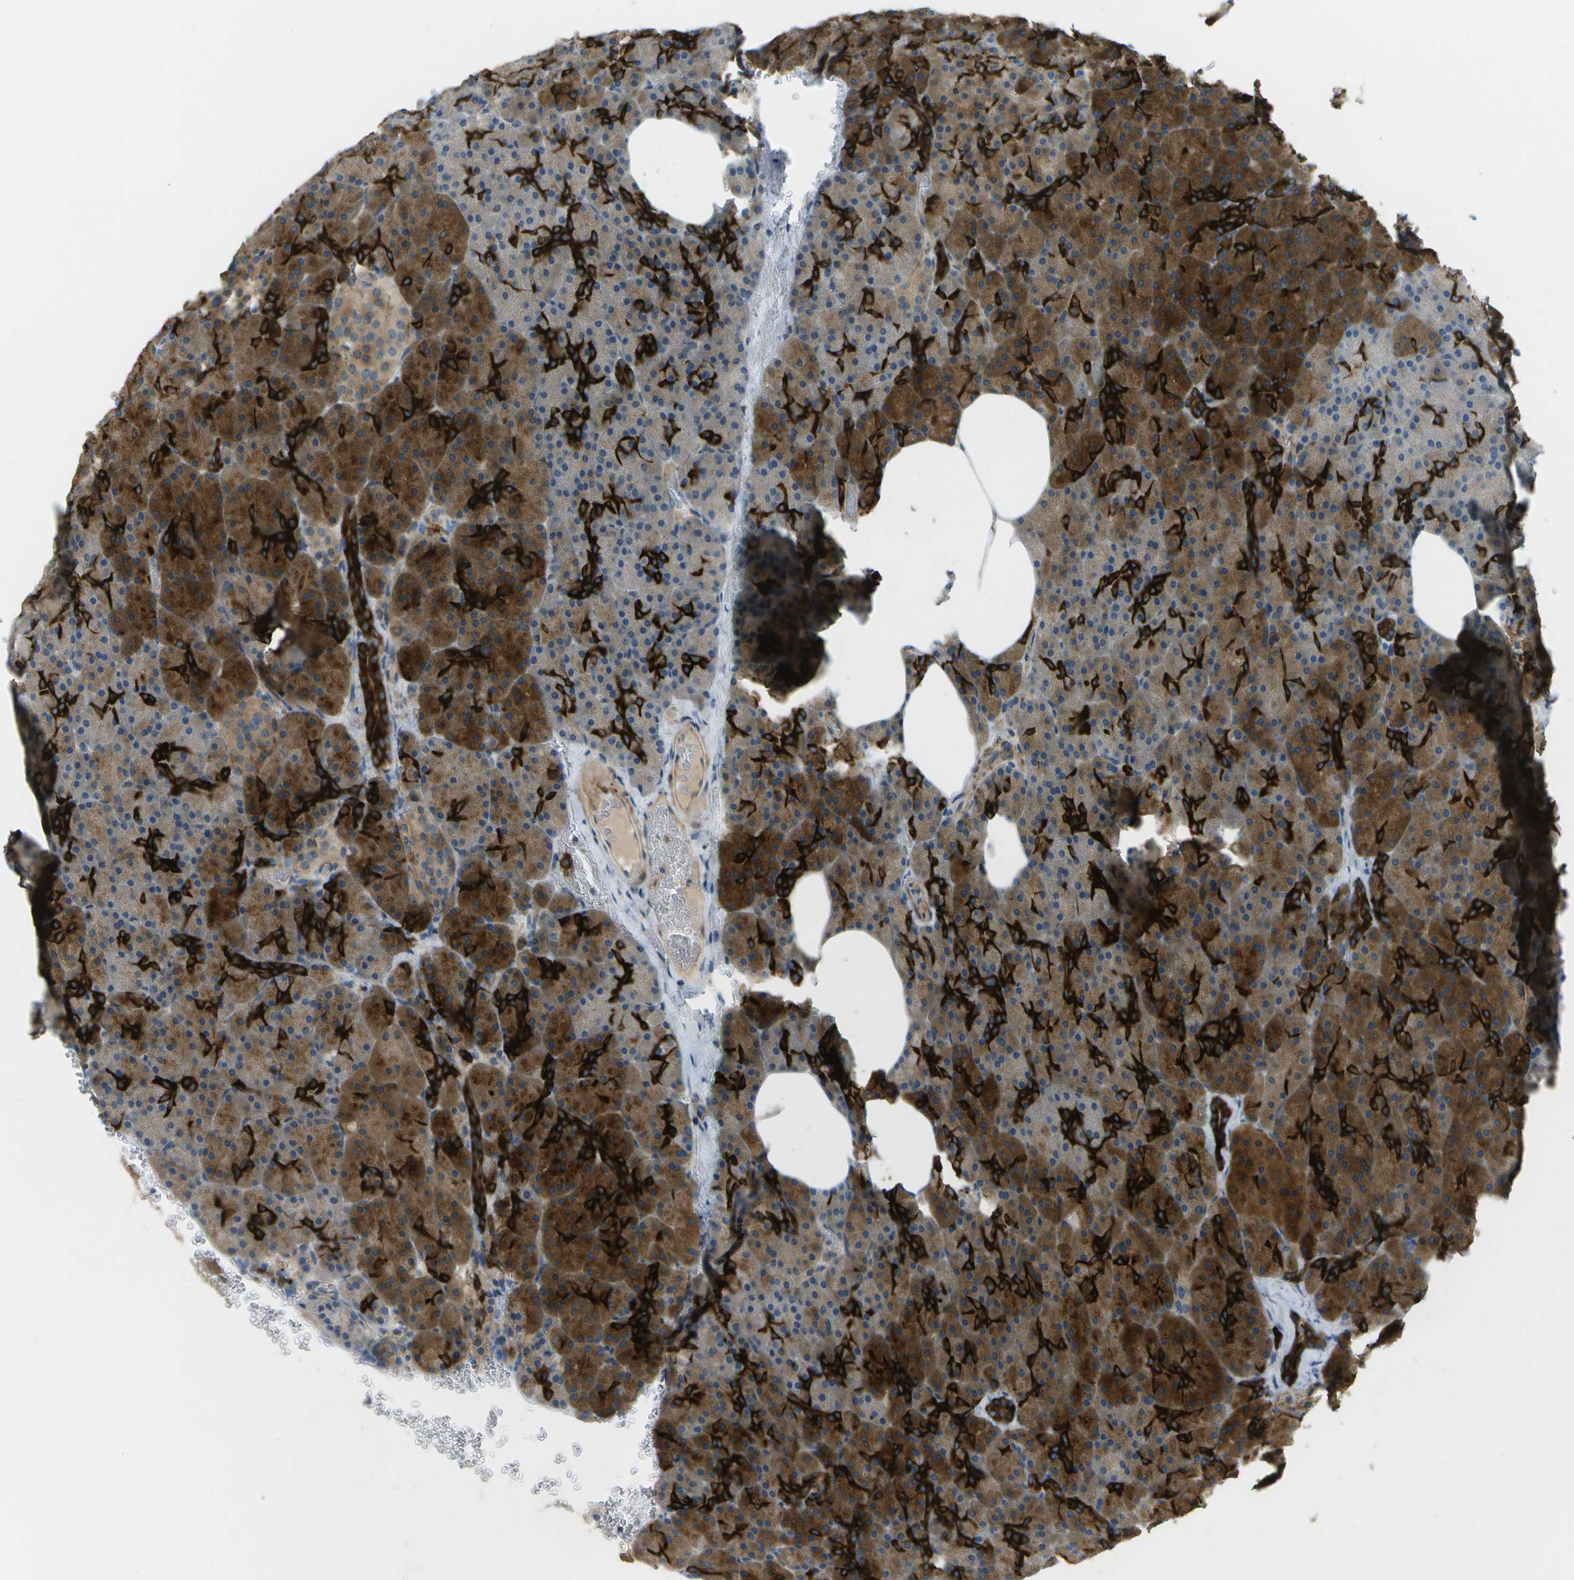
{"staining": {"intensity": "strong", "quantity": "25%-75%", "location": "cytoplasmic/membranous"}, "tissue": "pancreas", "cell_type": "Exocrine glandular cells", "image_type": "normal", "snomed": [{"axis": "morphology", "description": "Normal tissue, NOS"}, {"axis": "topography", "description": "Pancreas"}], "caption": "Immunohistochemical staining of benign pancreas reveals 25%-75% levels of strong cytoplasmic/membranous protein staining in about 25%-75% of exocrine glandular cells. (brown staining indicates protein expression, while blue staining denotes nuclei).", "gene": "WNK2", "patient": {"sex": "female", "age": 35}}